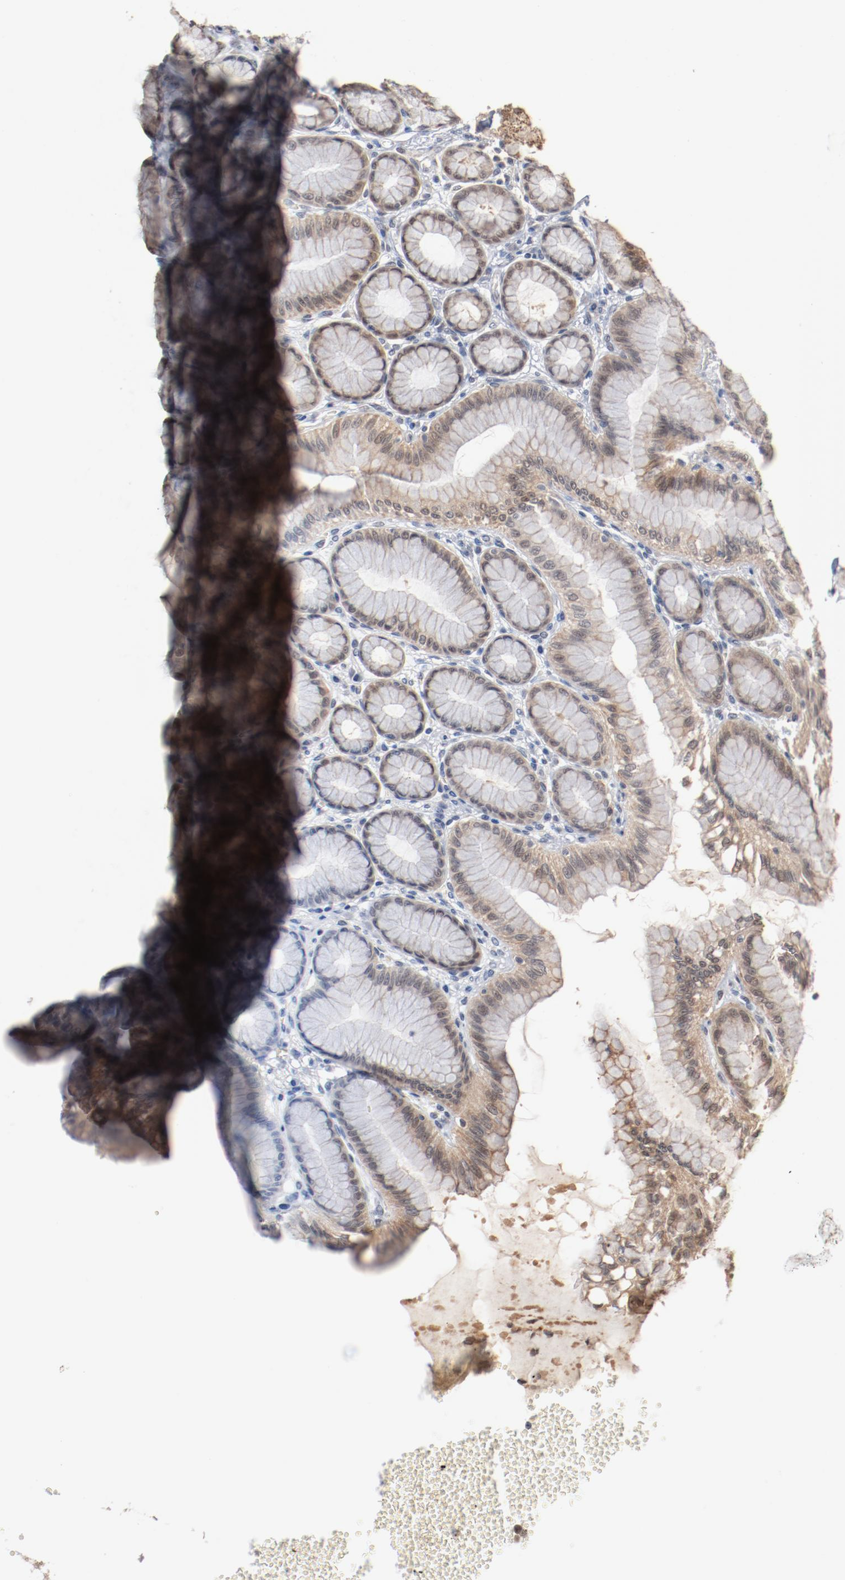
{"staining": {"intensity": "weak", "quantity": ">75%", "location": "cytoplasmic/membranous"}, "tissue": "stomach", "cell_type": "Glandular cells", "image_type": "normal", "snomed": [{"axis": "morphology", "description": "Normal tissue, NOS"}, {"axis": "topography", "description": "Stomach"}, {"axis": "topography", "description": "Stomach, lower"}], "caption": "Immunohistochemical staining of unremarkable stomach displays weak cytoplasmic/membranous protein positivity in approximately >75% of glandular cells. (DAB = brown stain, brightfield microscopy at high magnification).", "gene": "ERICH1", "patient": {"sex": "male", "age": 76}}